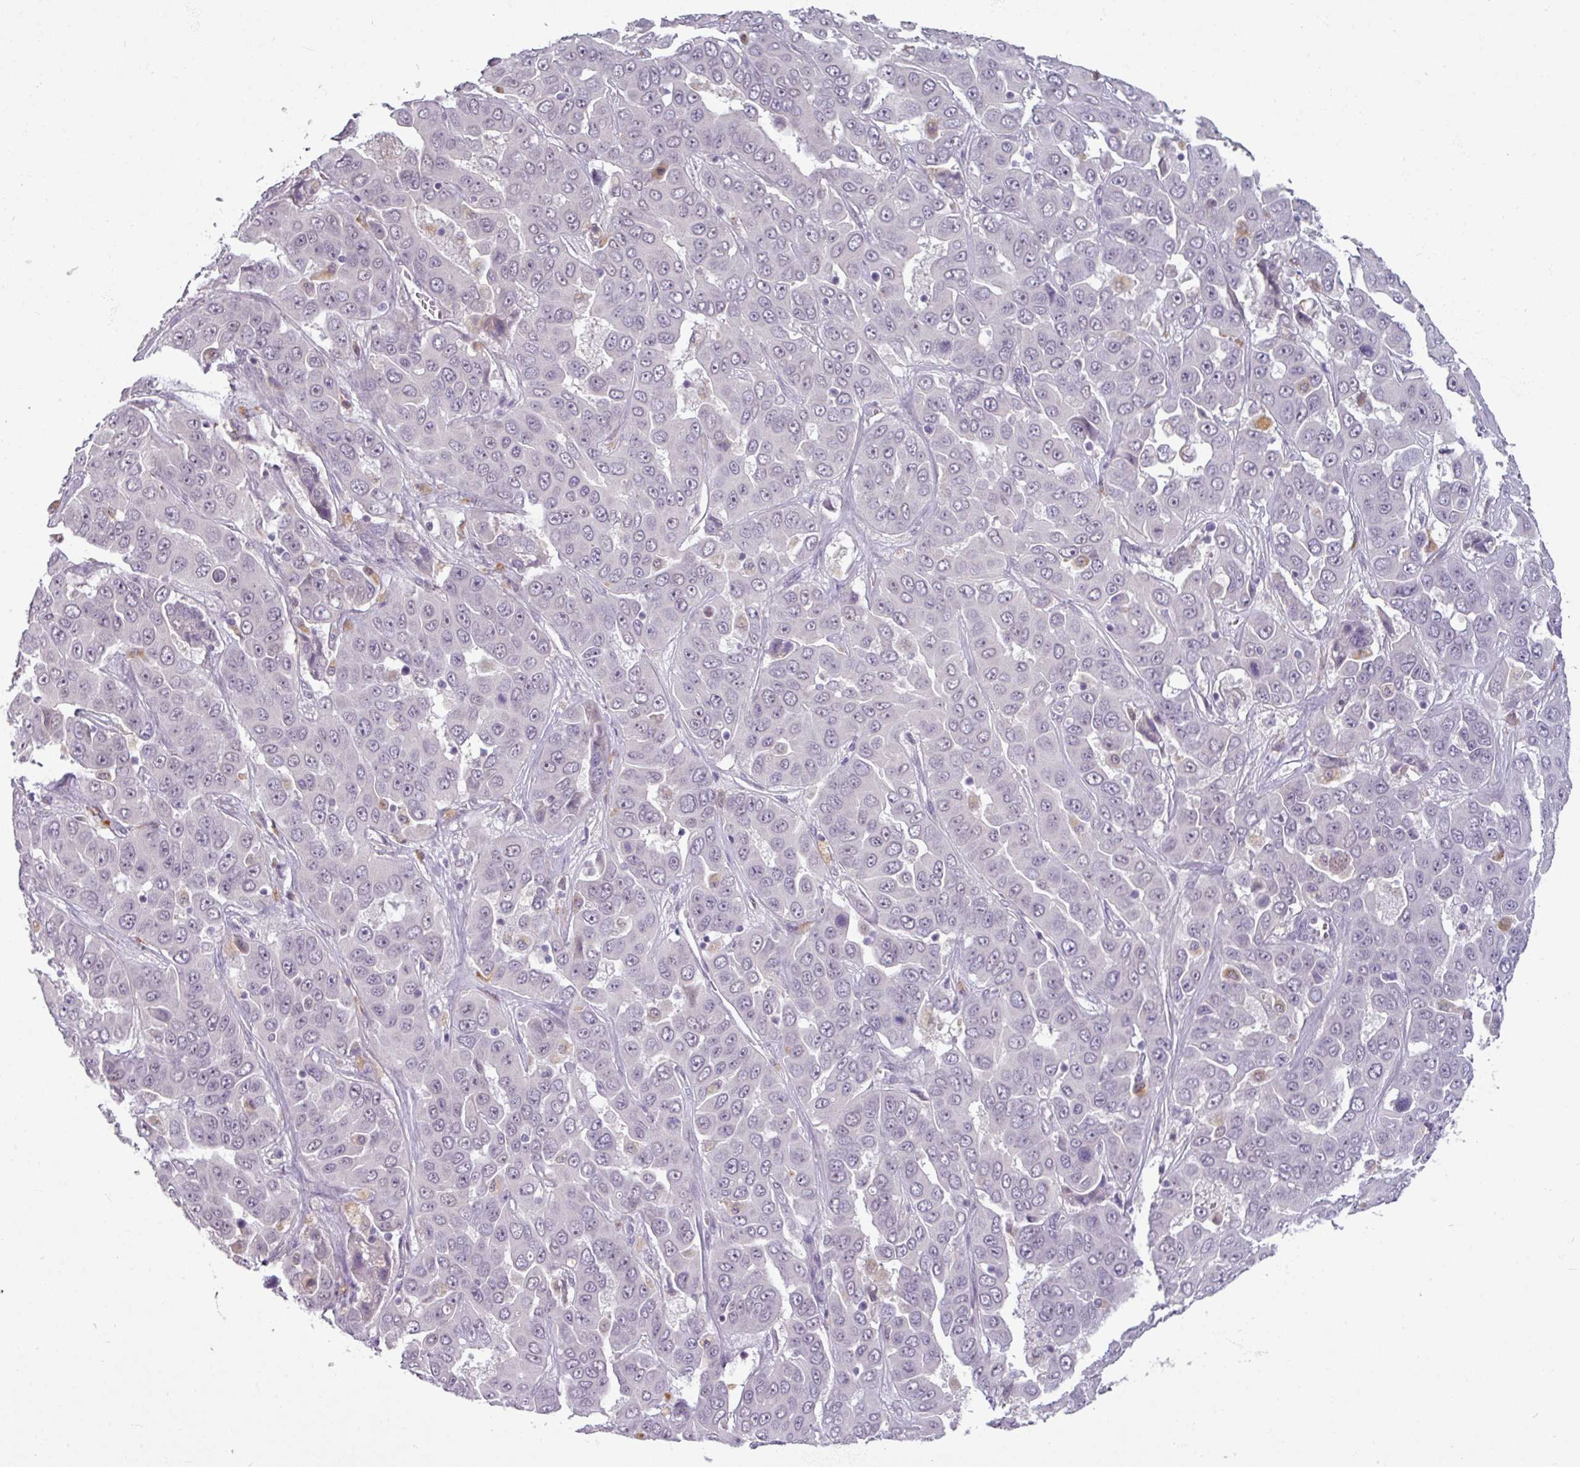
{"staining": {"intensity": "negative", "quantity": "none", "location": "none"}, "tissue": "liver cancer", "cell_type": "Tumor cells", "image_type": "cancer", "snomed": [{"axis": "morphology", "description": "Cholangiocarcinoma"}, {"axis": "topography", "description": "Liver"}], "caption": "Immunohistochemical staining of human liver cholangiocarcinoma exhibits no significant expression in tumor cells. (Brightfield microscopy of DAB immunohistochemistry (IHC) at high magnification).", "gene": "UVSSA", "patient": {"sex": "female", "age": 52}}